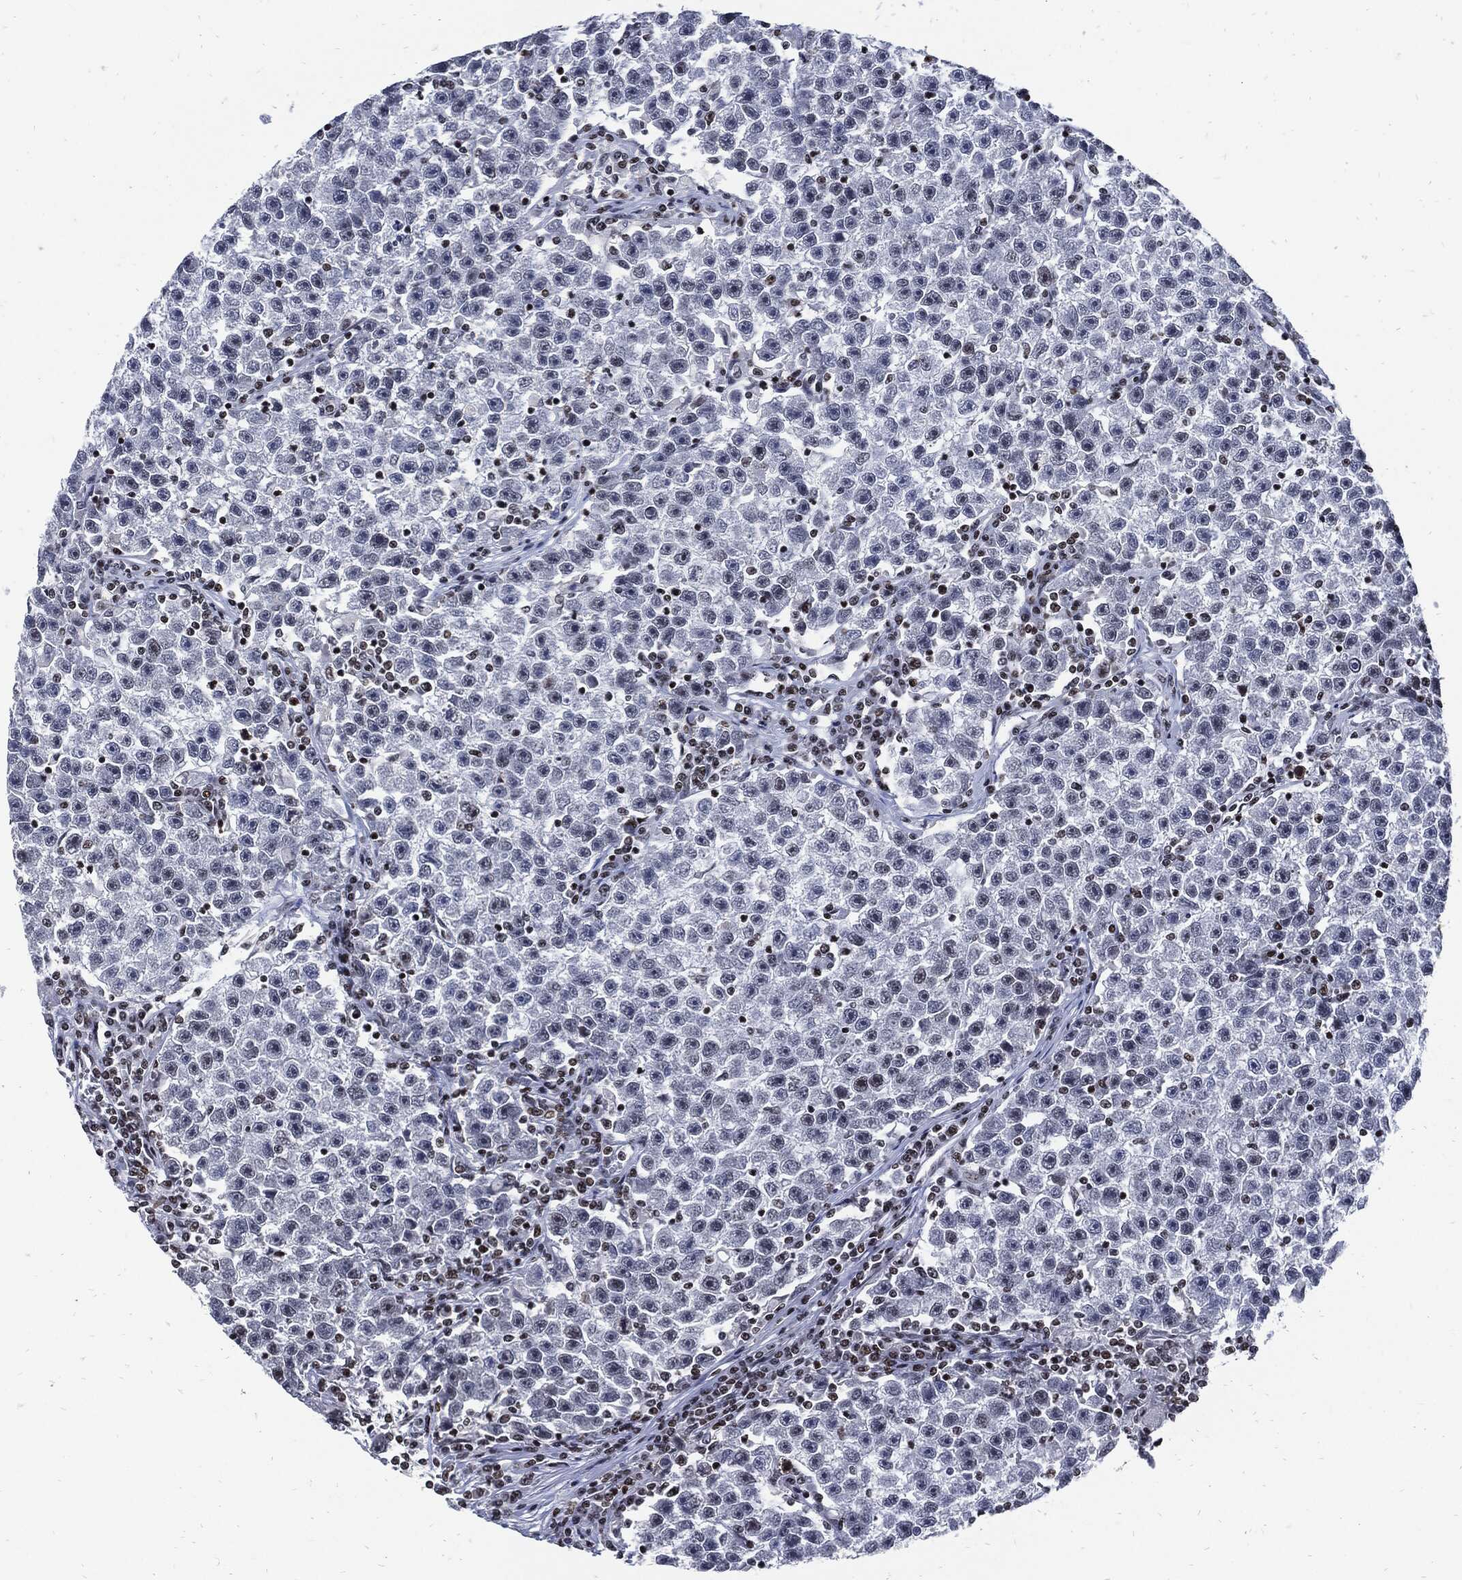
{"staining": {"intensity": "moderate", "quantity": "<25%", "location": "nuclear"}, "tissue": "testis cancer", "cell_type": "Tumor cells", "image_type": "cancer", "snomed": [{"axis": "morphology", "description": "Seminoma, NOS"}, {"axis": "topography", "description": "Testis"}], "caption": "Testis seminoma stained with immunohistochemistry demonstrates moderate nuclear positivity in approximately <25% of tumor cells. Nuclei are stained in blue.", "gene": "TERF2", "patient": {"sex": "male", "age": 22}}